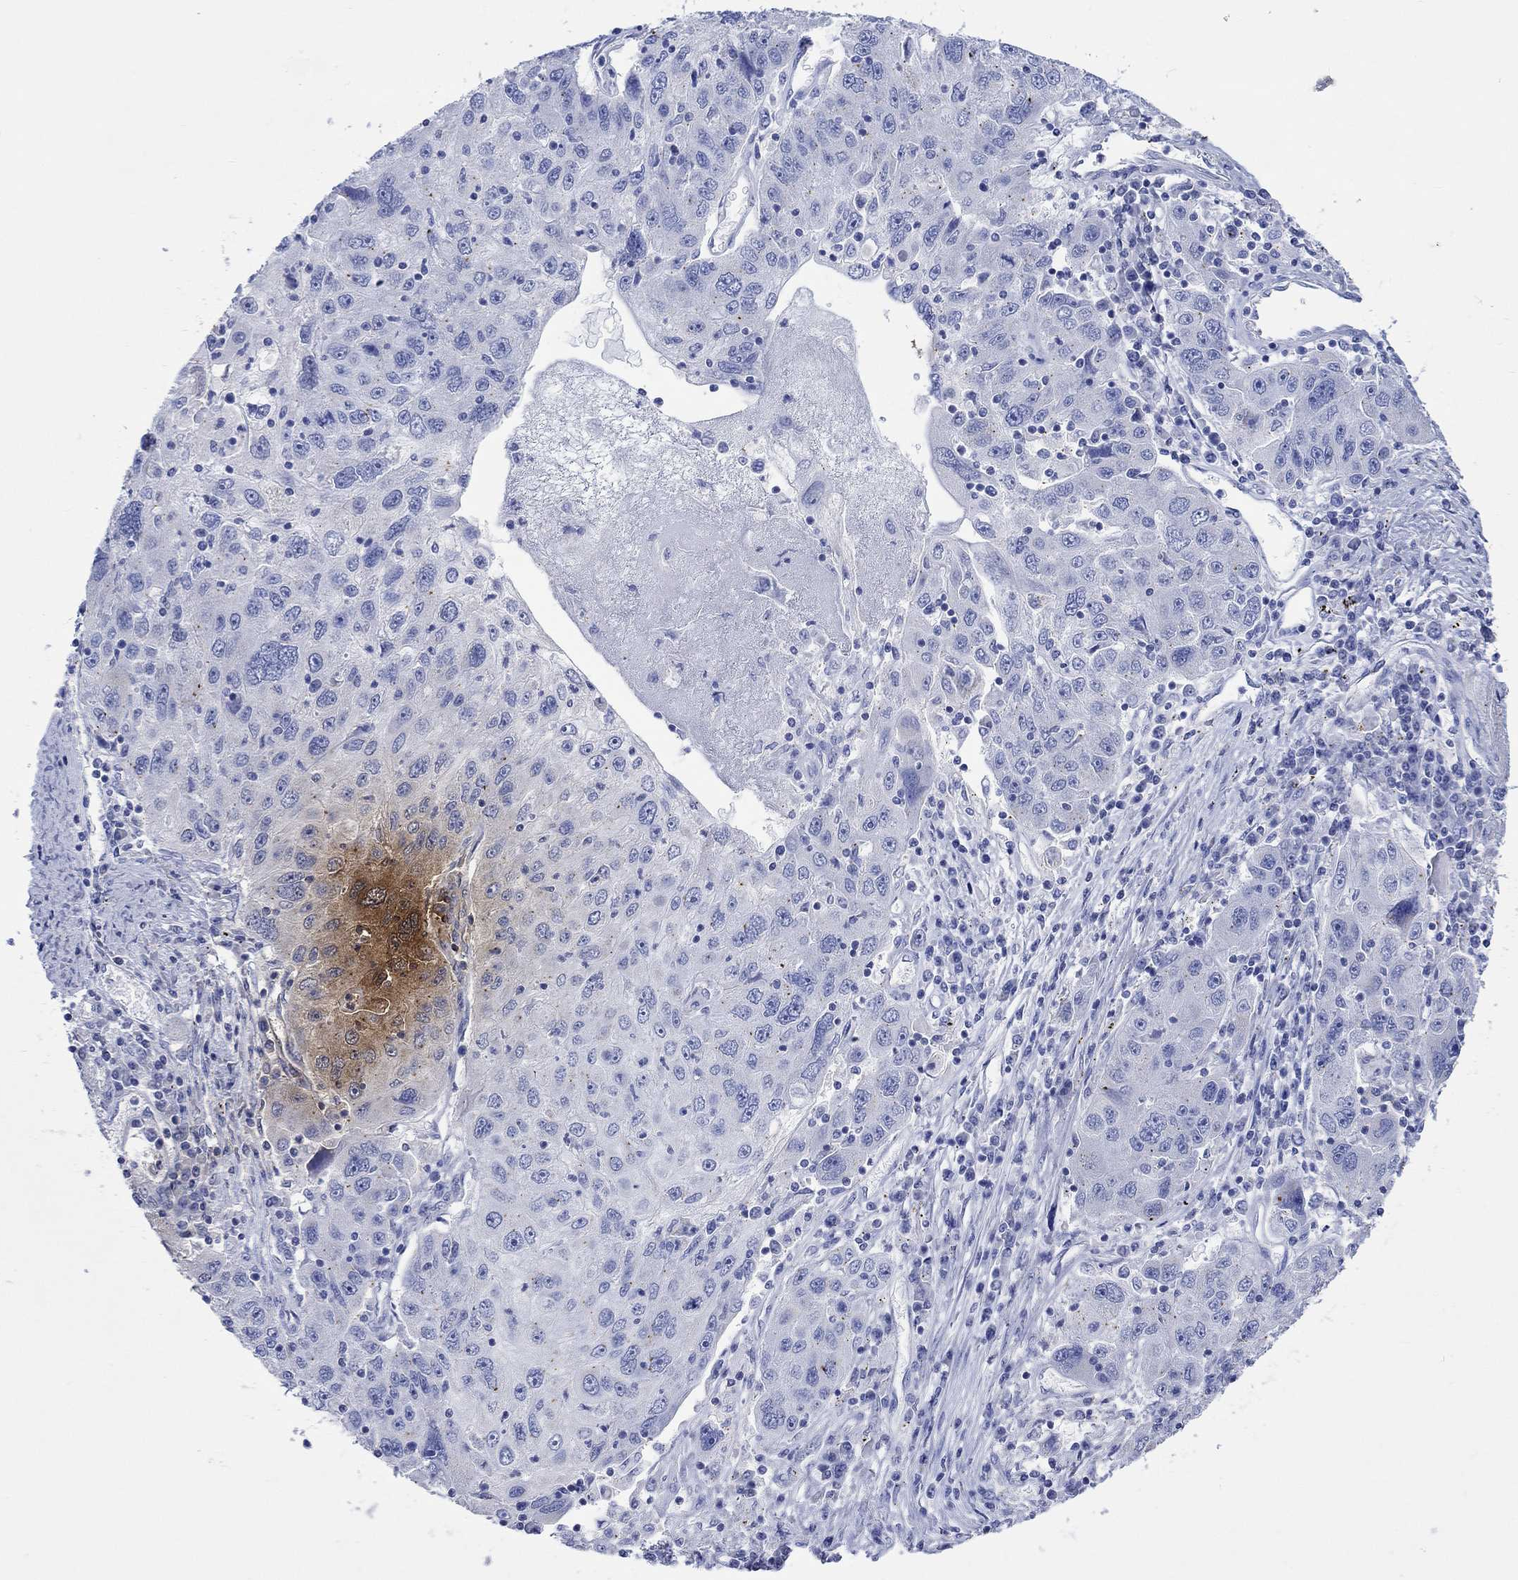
{"staining": {"intensity": "negative", "quantity": "none", "location": "none"}, "tissue": "stomach cancer", "cell_type": "Tumor cells", "image_type": "cancer", "snomed": [{"axis": "morphology", "description": "Adenocarcinoma, NOS"}, {"axis": "topography", "description": "Stomach"}], "caption": "A photomicrograph of adenocarcinoma (stomach) stained for a protein shows no brown staining in tumor cells. (Immunohistochemistry (ihc), brightfield microscopy, high magnification).", "gene": "CPLX2", "patient": {"sex": "male", "age": 56}}